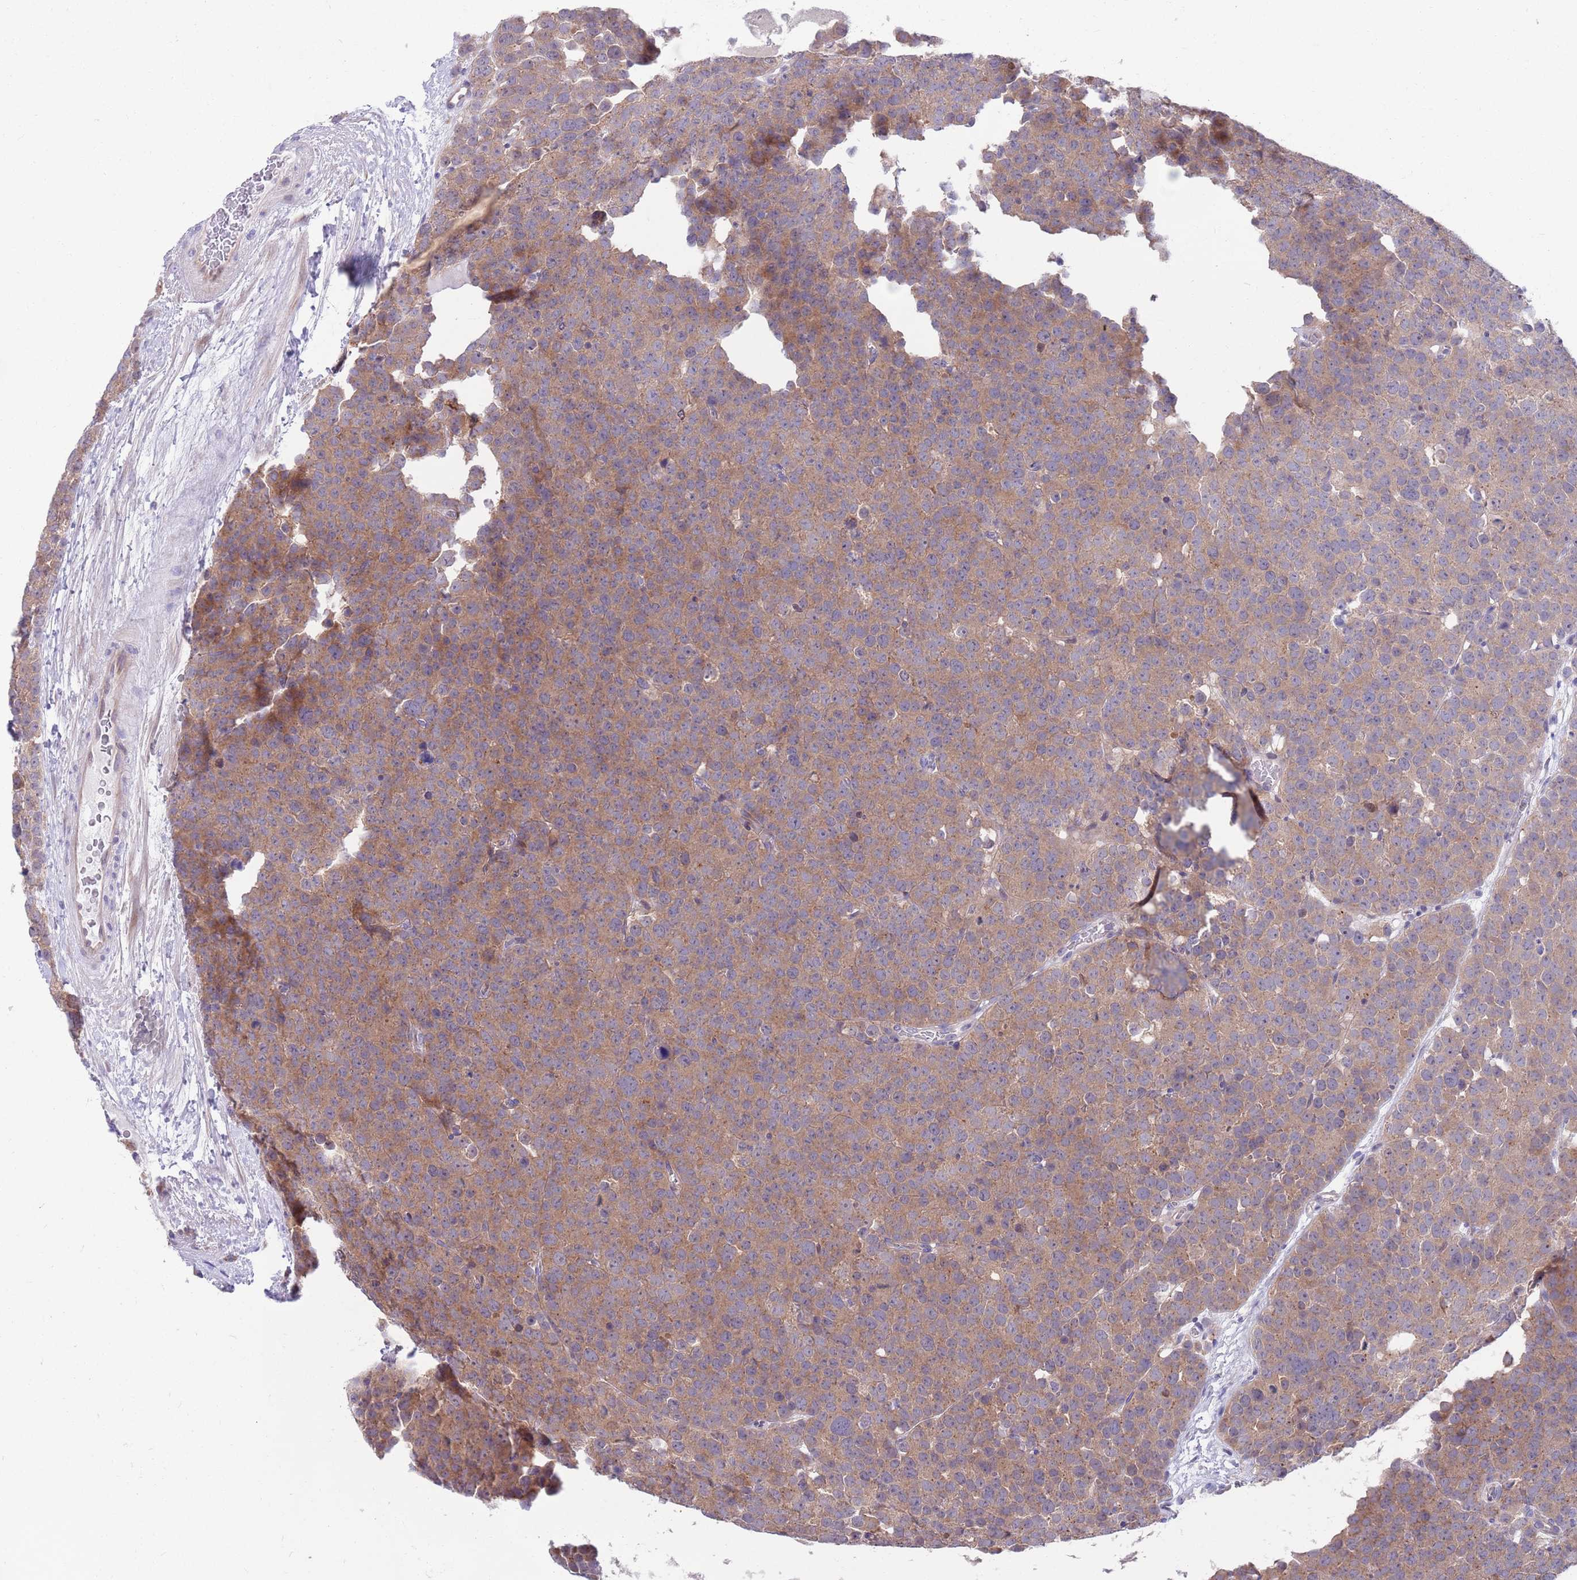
{"staining": {"intensity": "moderate", "quantity": ">75%", "location": "cytoplasmic/membranous"}, "tissue": "testis cancer", "cell_type": "Tumor cells", "image_type": "cancer", "snomed": [{"axis": "morphology", "description": "Seminoma, NOS"}, {"axis": "topography", "description": "Testis"}], "caption": "Protein staining of testis cancer tissue reveals moderate cytoplasmic/membranous positivity in about >75% of tumor cells.", "gene": "KLHL29", "patient": {"sex": "male", "age": 71}}